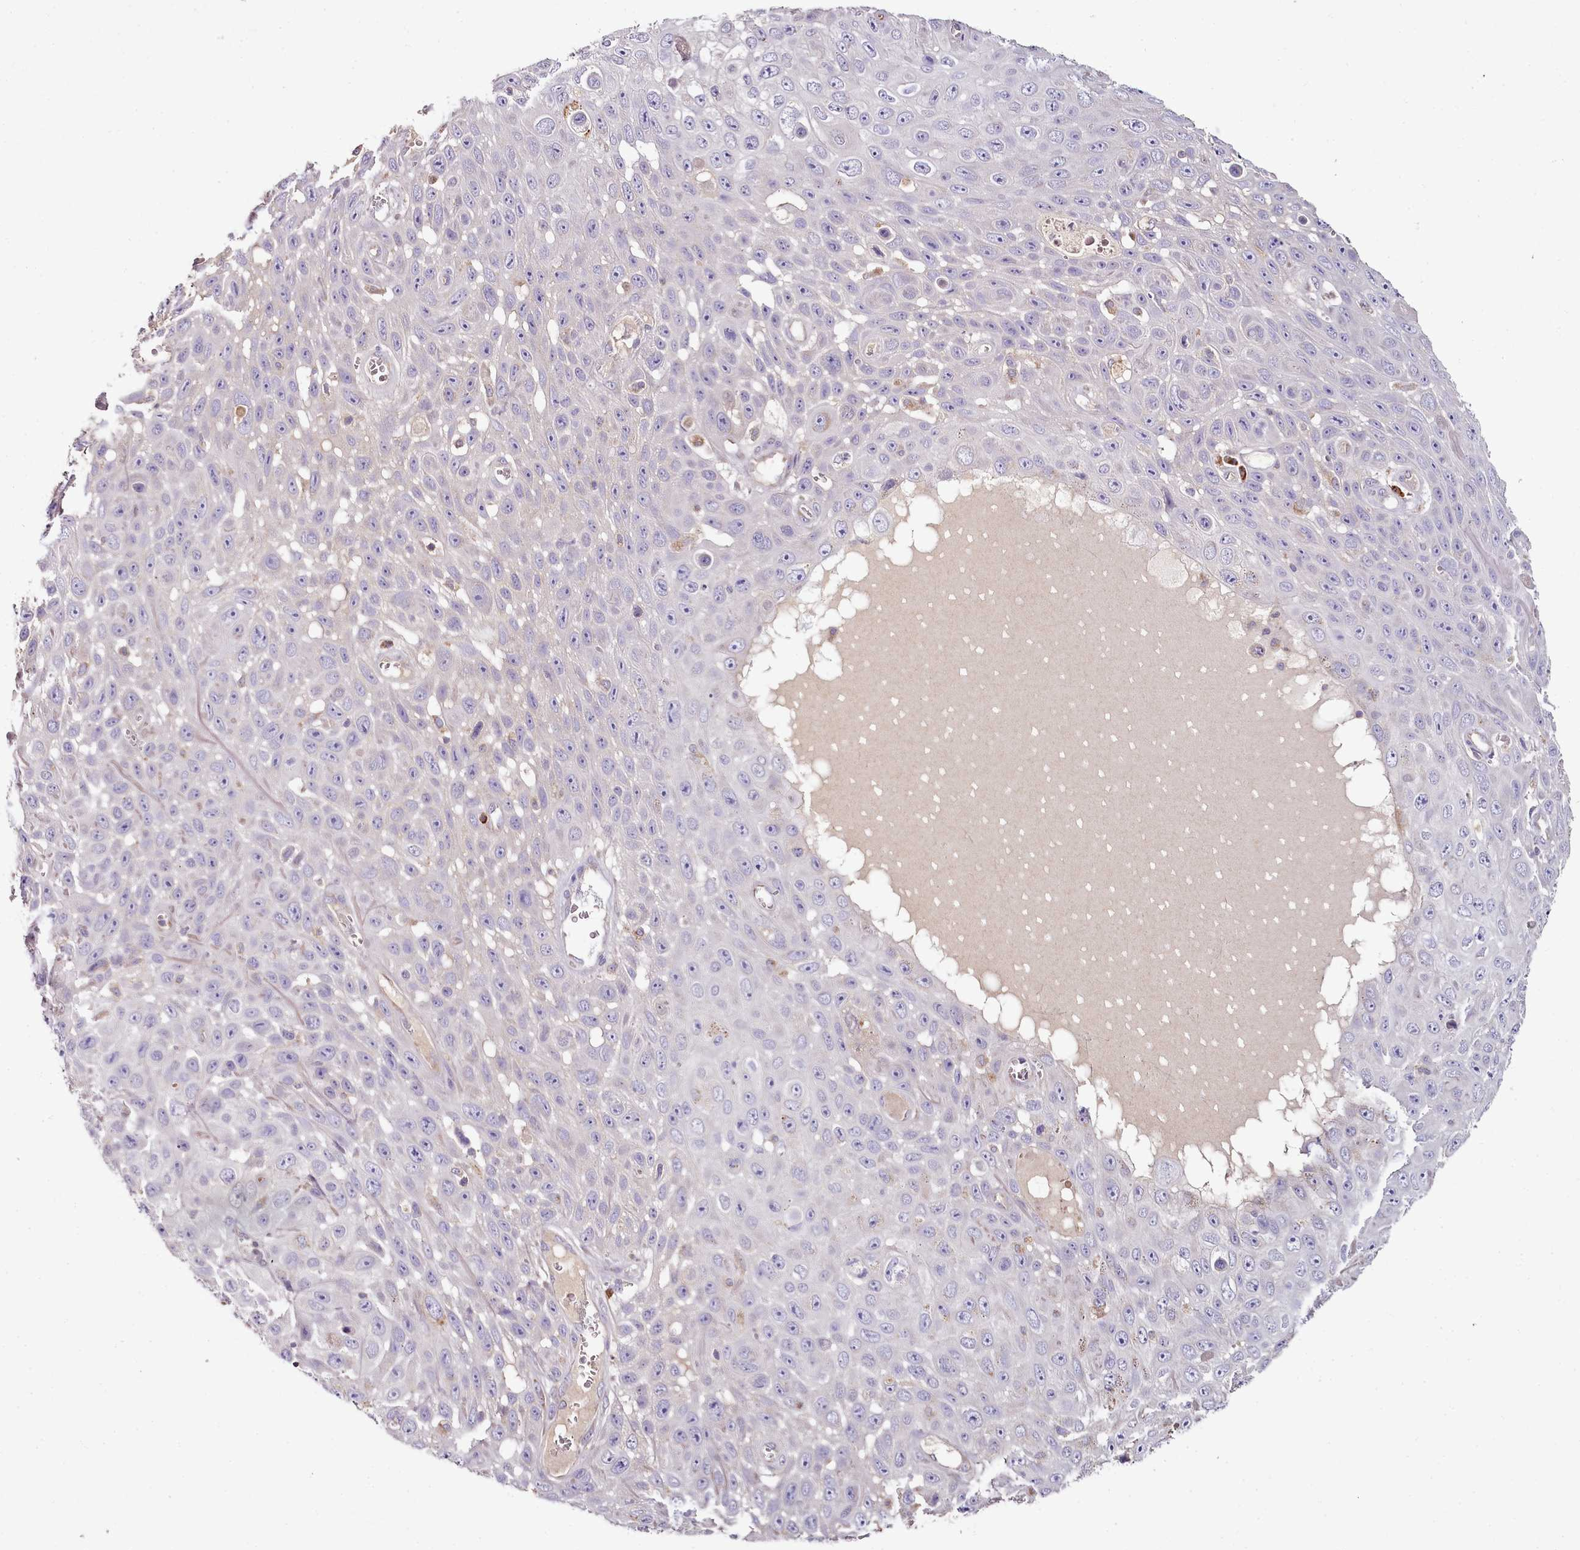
{"staining": {"intensity": "negative", "quantity": "none", "location": "none"}, "tissue": "skin cancer", "cell_type": "Tumor cells", "image_type": "cancer", "snomed": [{"axis": "morphology", "description": "Squamous cell carcinoma, NOS"}, {"axis": "topography", "description": "Skin"}], "caption": "Immunohistochemistry (IHC) micrograph of neoplastic tissue: squamous cell carcinoma (skin) stained with DAB shows no significant protein expression in tumor cells. (DAB immunohistochemistry (IHC) visualized using brightfield microscopy, high magnification).", "gene": "ACSS1", "patient": {"sex": "male", "age": 82}}